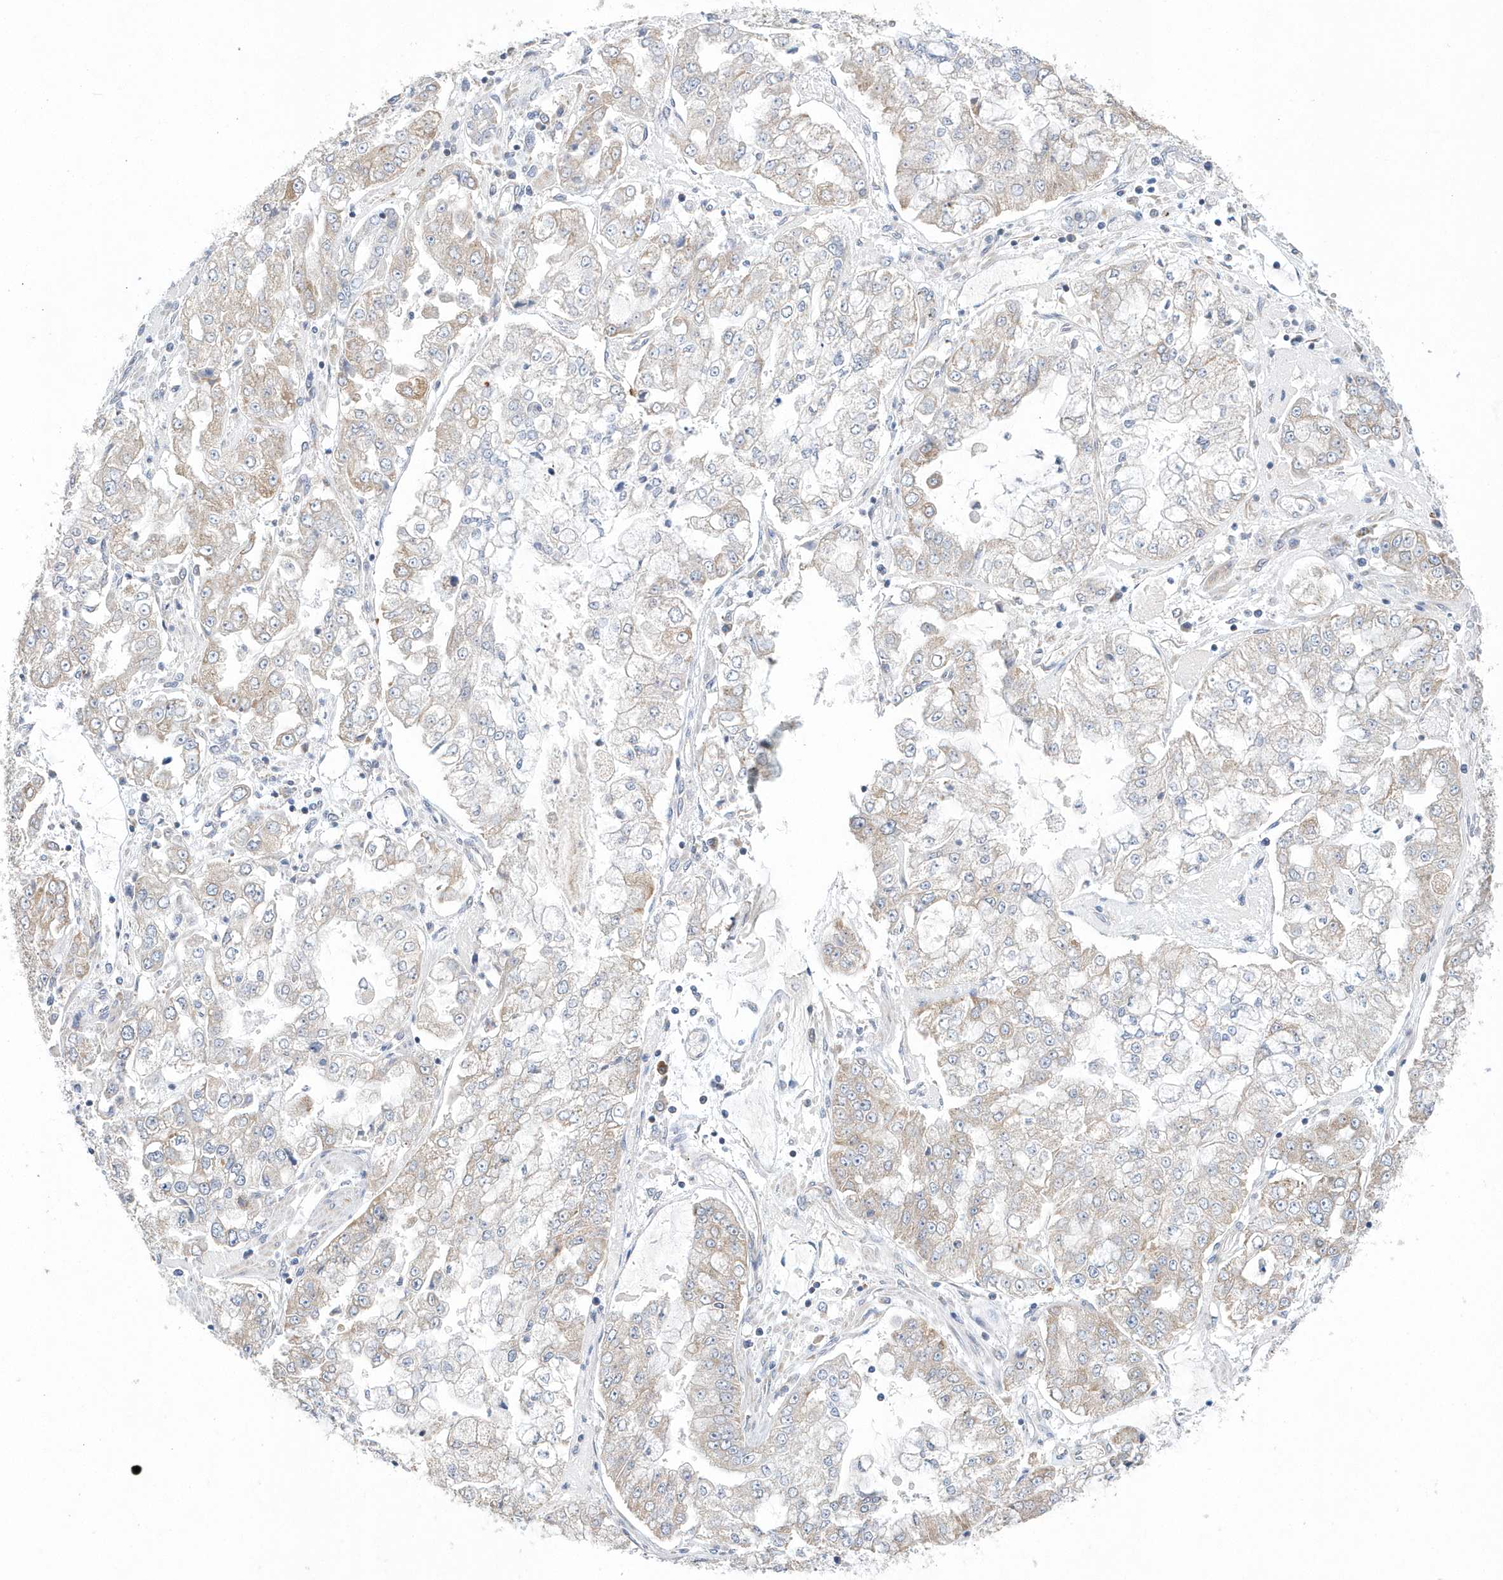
{"staining": {"intensity": "weak", "quantity": "<25%", "location": "cytoplasmic/membranous"}, "tissue": "stomach cancer", "cell_type": "Tumor cells", "image_type": "cancer", "snomed": [{"axis": "morphology", "description": "Adenocarcinoma, NOS"}, {"axis": "topography", "description": "Stomach"}], "caption": "A micrograph of human stomach adenocarcinoma is negative for staining in tumor cells.", "gene": "SPATA5", "patient": {"sex": "male", "age": 76}}